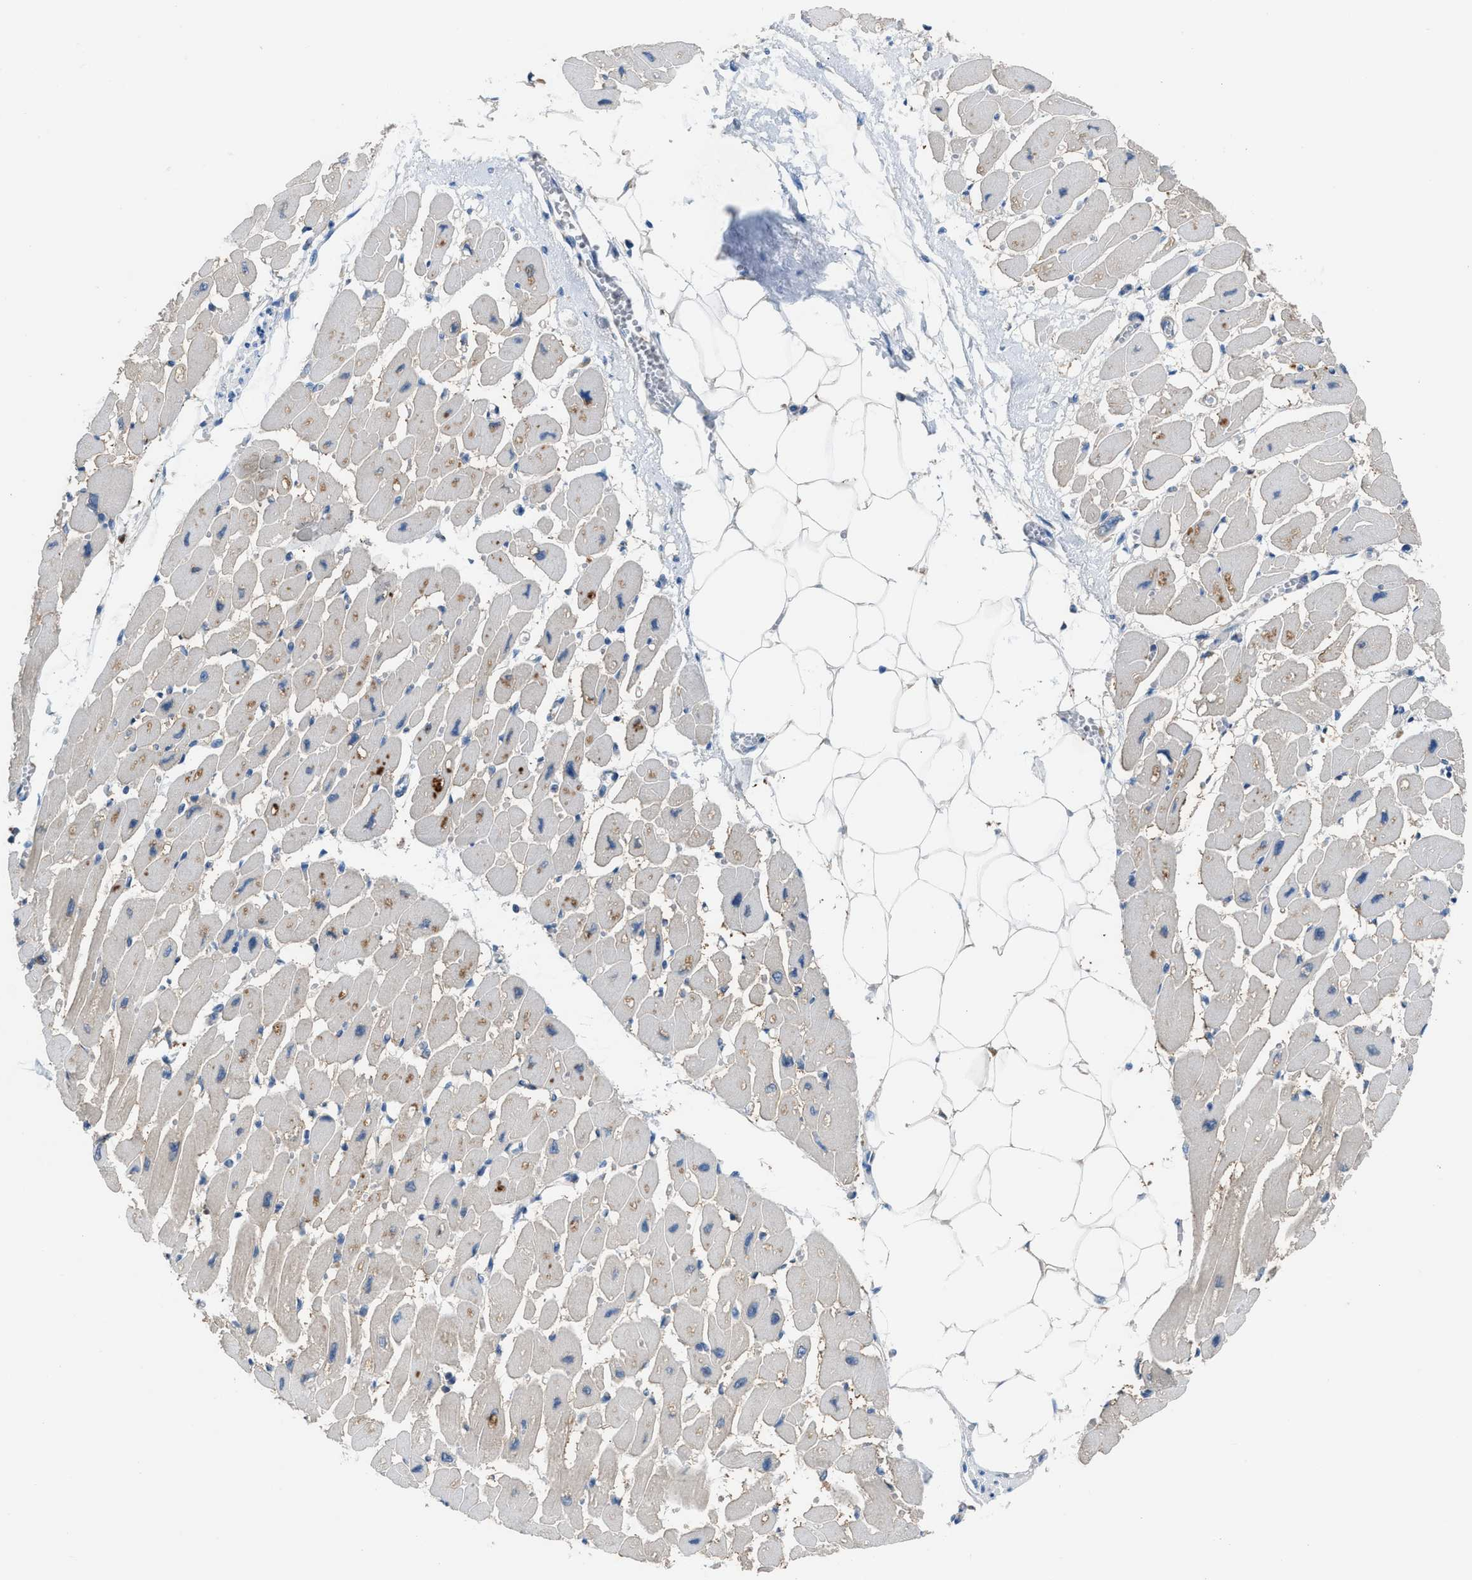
{"staining": {"intensity": "moderate", "quantity": "<25%", "location": "cytoplasmic/membranous"}, "tissue": "heart muscle", "cell_type": "Cardiomyocytes", "image_type": "normal", "snomed": [{"axis": "morphology", "description": "Normal tissue, NOS"}, {"axis": "topography", "description": "Heart"}], "caption": "Normal heart muscle demonstrates moderate cytoplasmic/membranous expression in approximately <25% of cardiomyocytes.", "gene": "AOAH", "patient": {"sex": "female", "age": 54}}